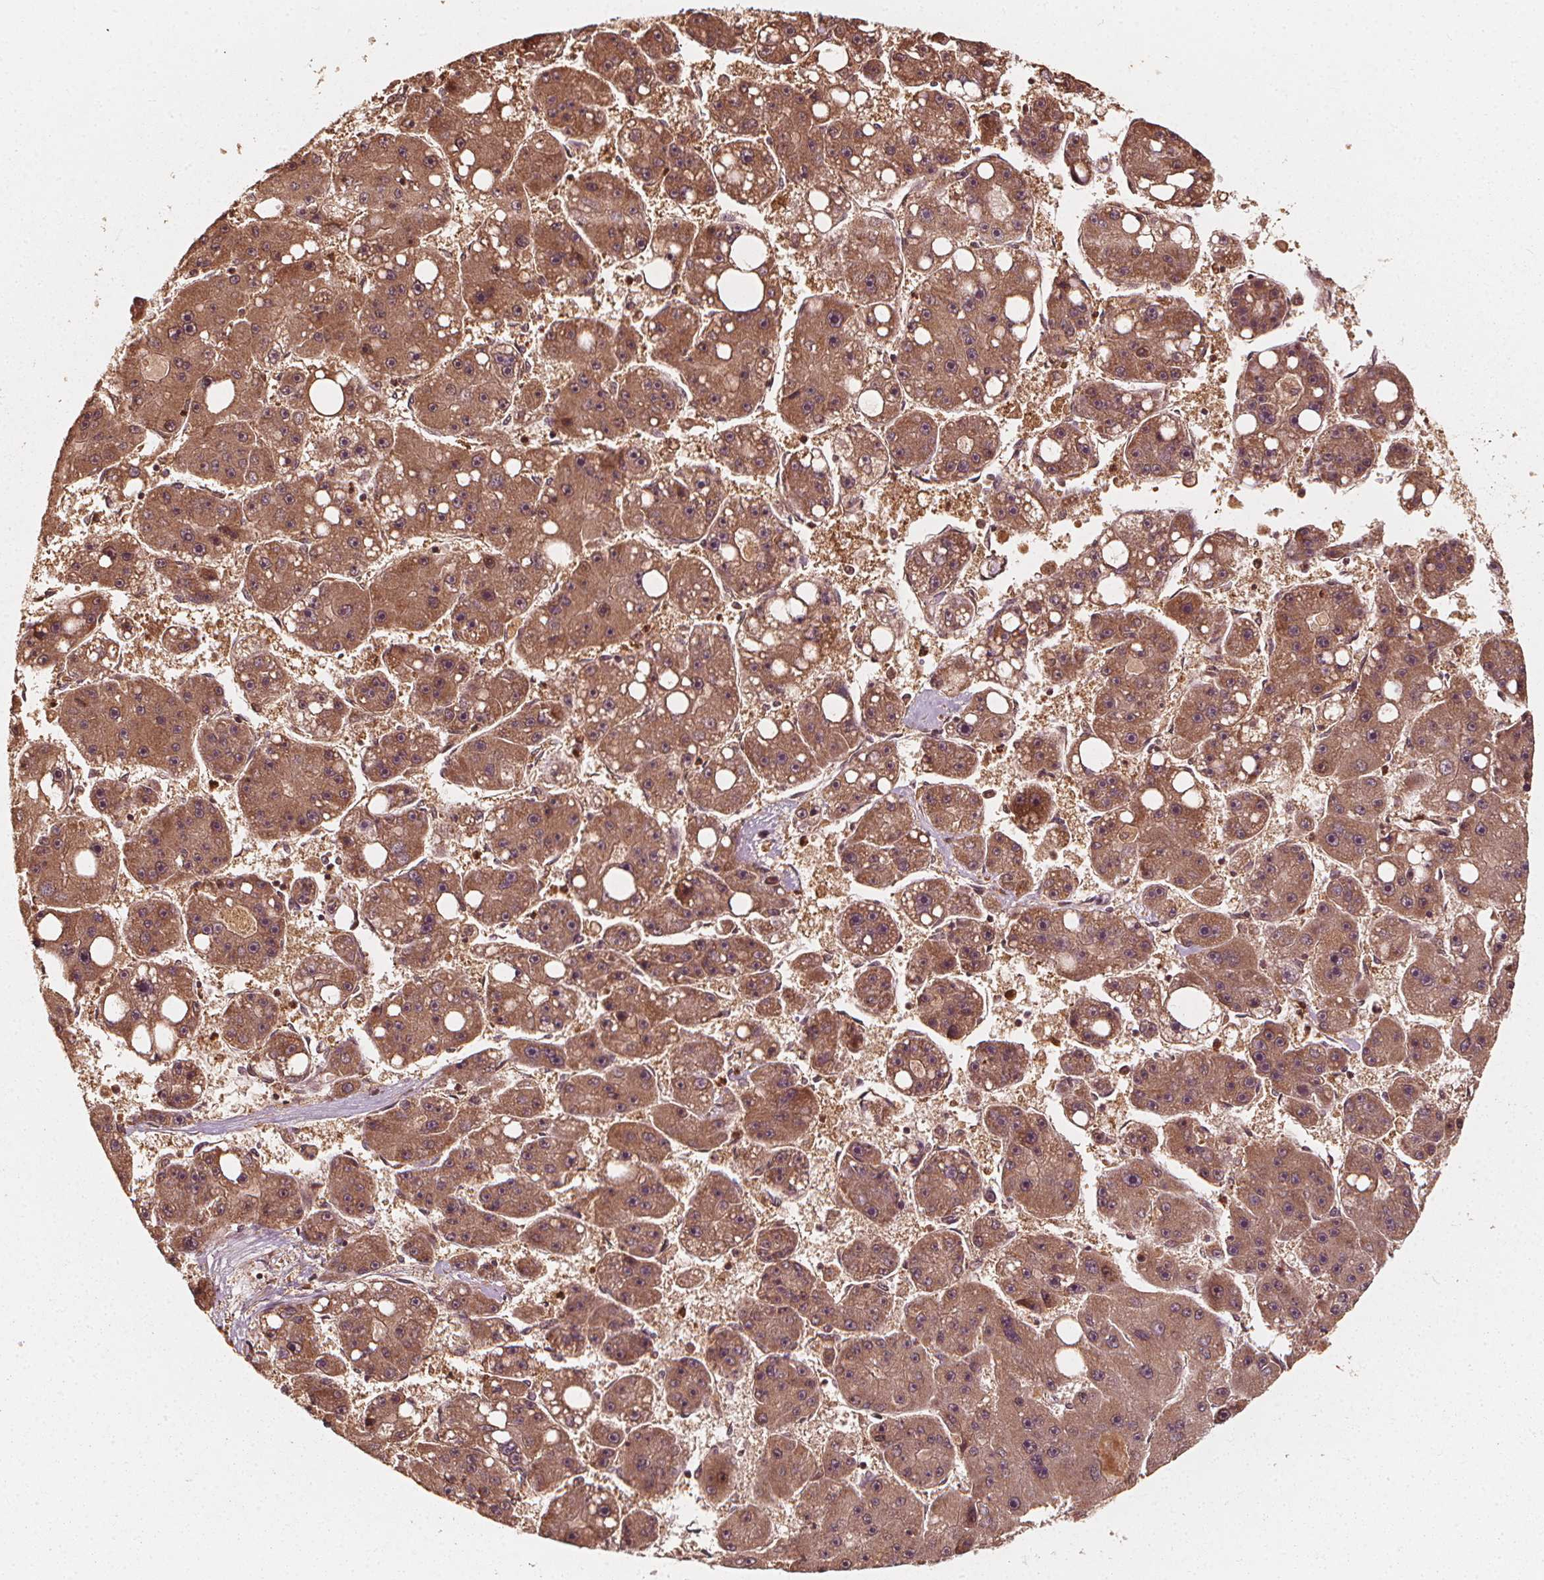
{"staining": {"intensity": "moderate", "quantity": ">75%", "location": "cytoplasmic/membranous,nuclear"}, "tissue": "liver cancer", "cell_type": "Tumor cells", "image_type": "cancer", "snomed": [{"axis": "morphology", "description": "Carcinoma, Hepatocellular, NOS"}, {"axis": "topography", "description": "Liver"}], "caption": "A high-resolution photomicrograph shows immunohistochemistry staining of hepatocellular carcinoma (liver), which demonstrates moderate cytoplasmic/membranous and nuclear positivity in approximately >75% of tumor cells.", "gene": "NPC1", "patient": {"sex": "female", "age": 61}}